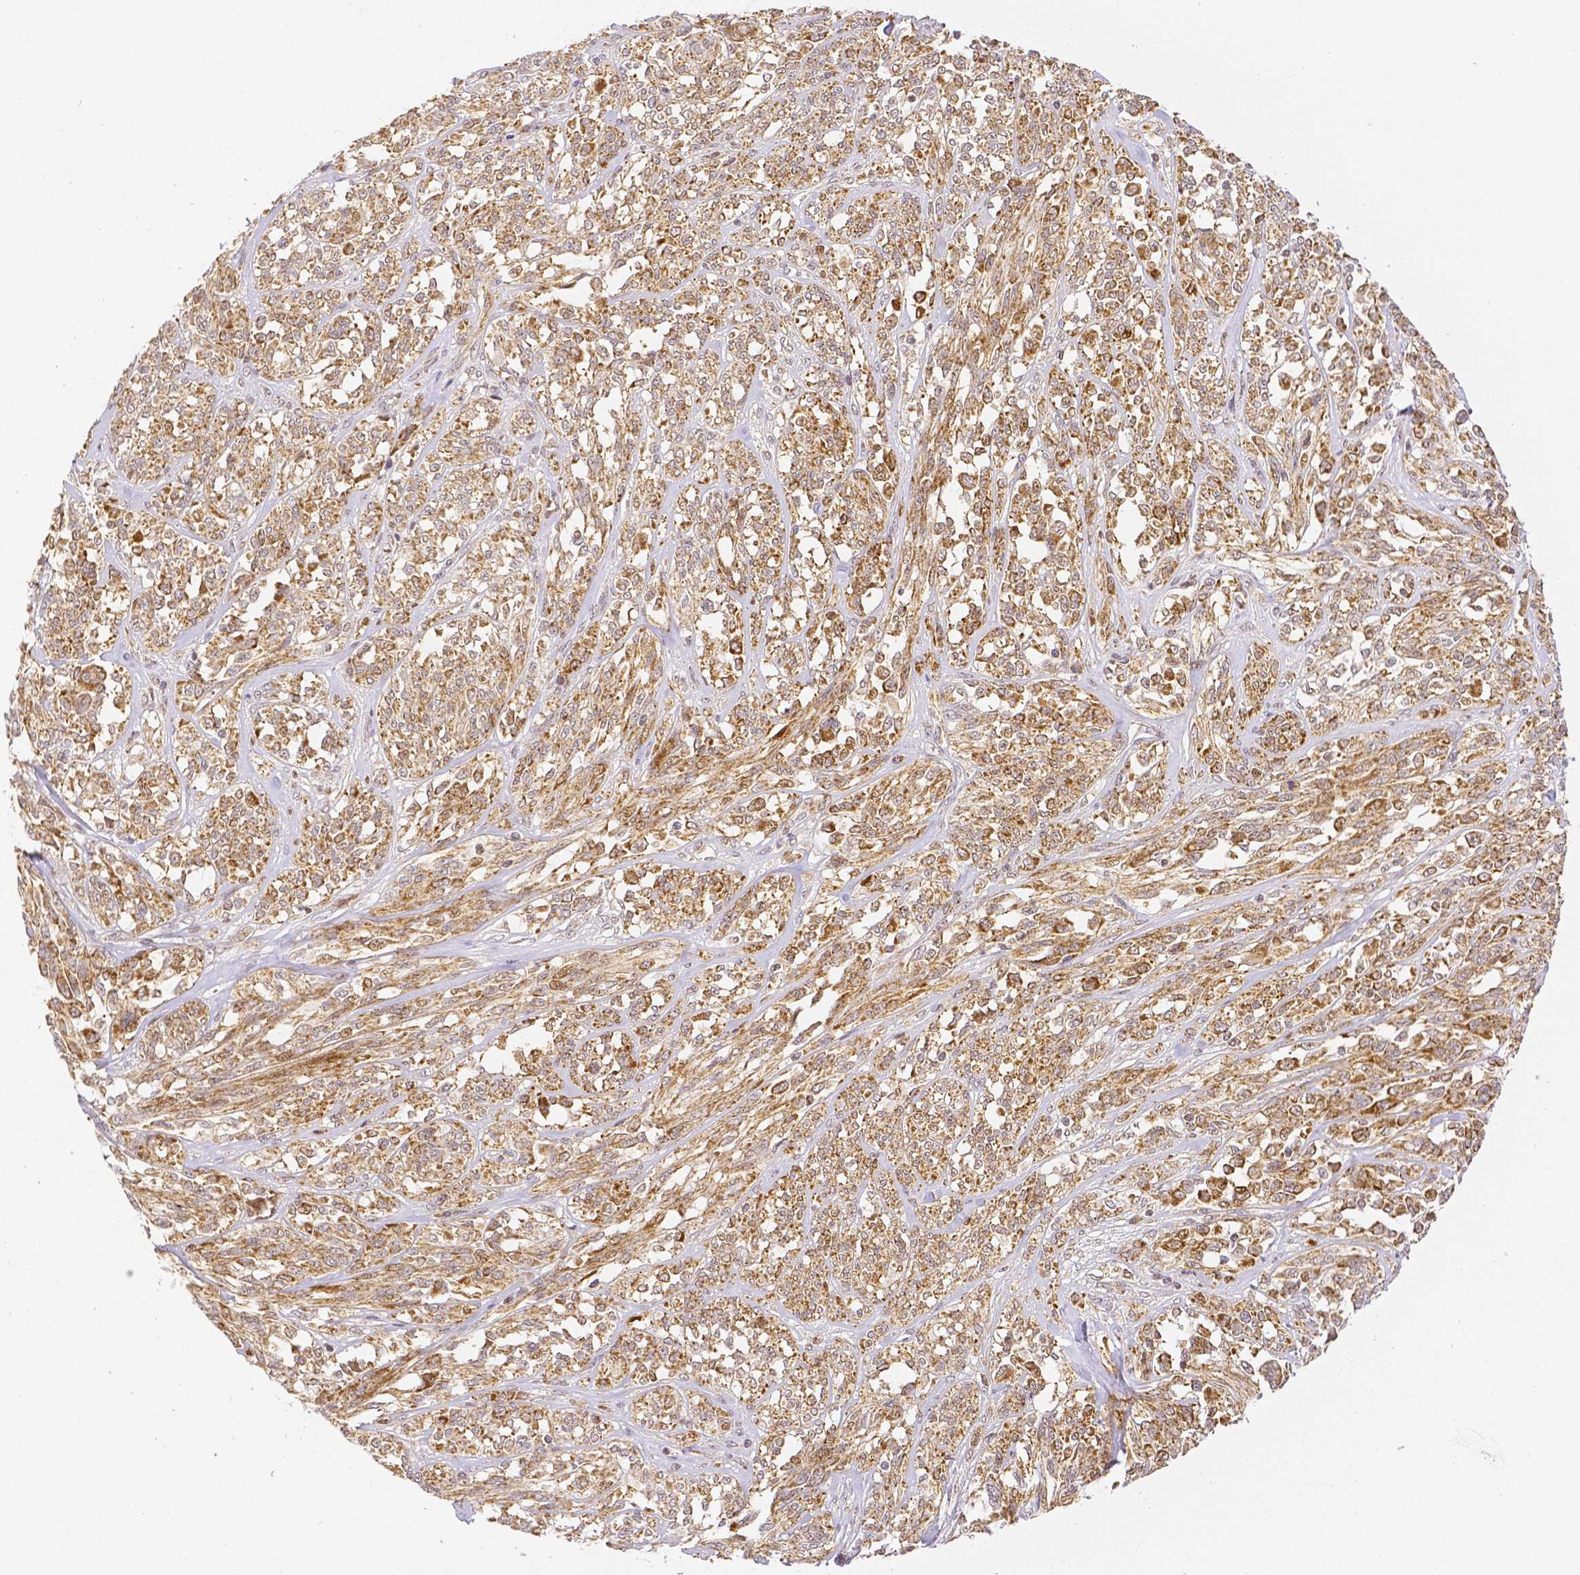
{"staining": {"intensity": "moderate", "quantity": ">75%", "location": "cytoplasmic/membranous,nuclear"}, "tissue": "melanoma", "cell_type": "Tumor cells", "image_type": "cancer", "snomed": [{"axis": "morphology", "description": "Malignant melanoma, NOS"}, {"axis": "topography", "description": "Skin"}], "caption": "An IHC micrograph of tumor tissue is shown. Protein staining in brown shows moderate cytoplasmic/membranous and nuclear positivity in malignant melanoma within tumor cells.", "gene": "RHOT1", "patient": {"sex": "female", "age": 91}}